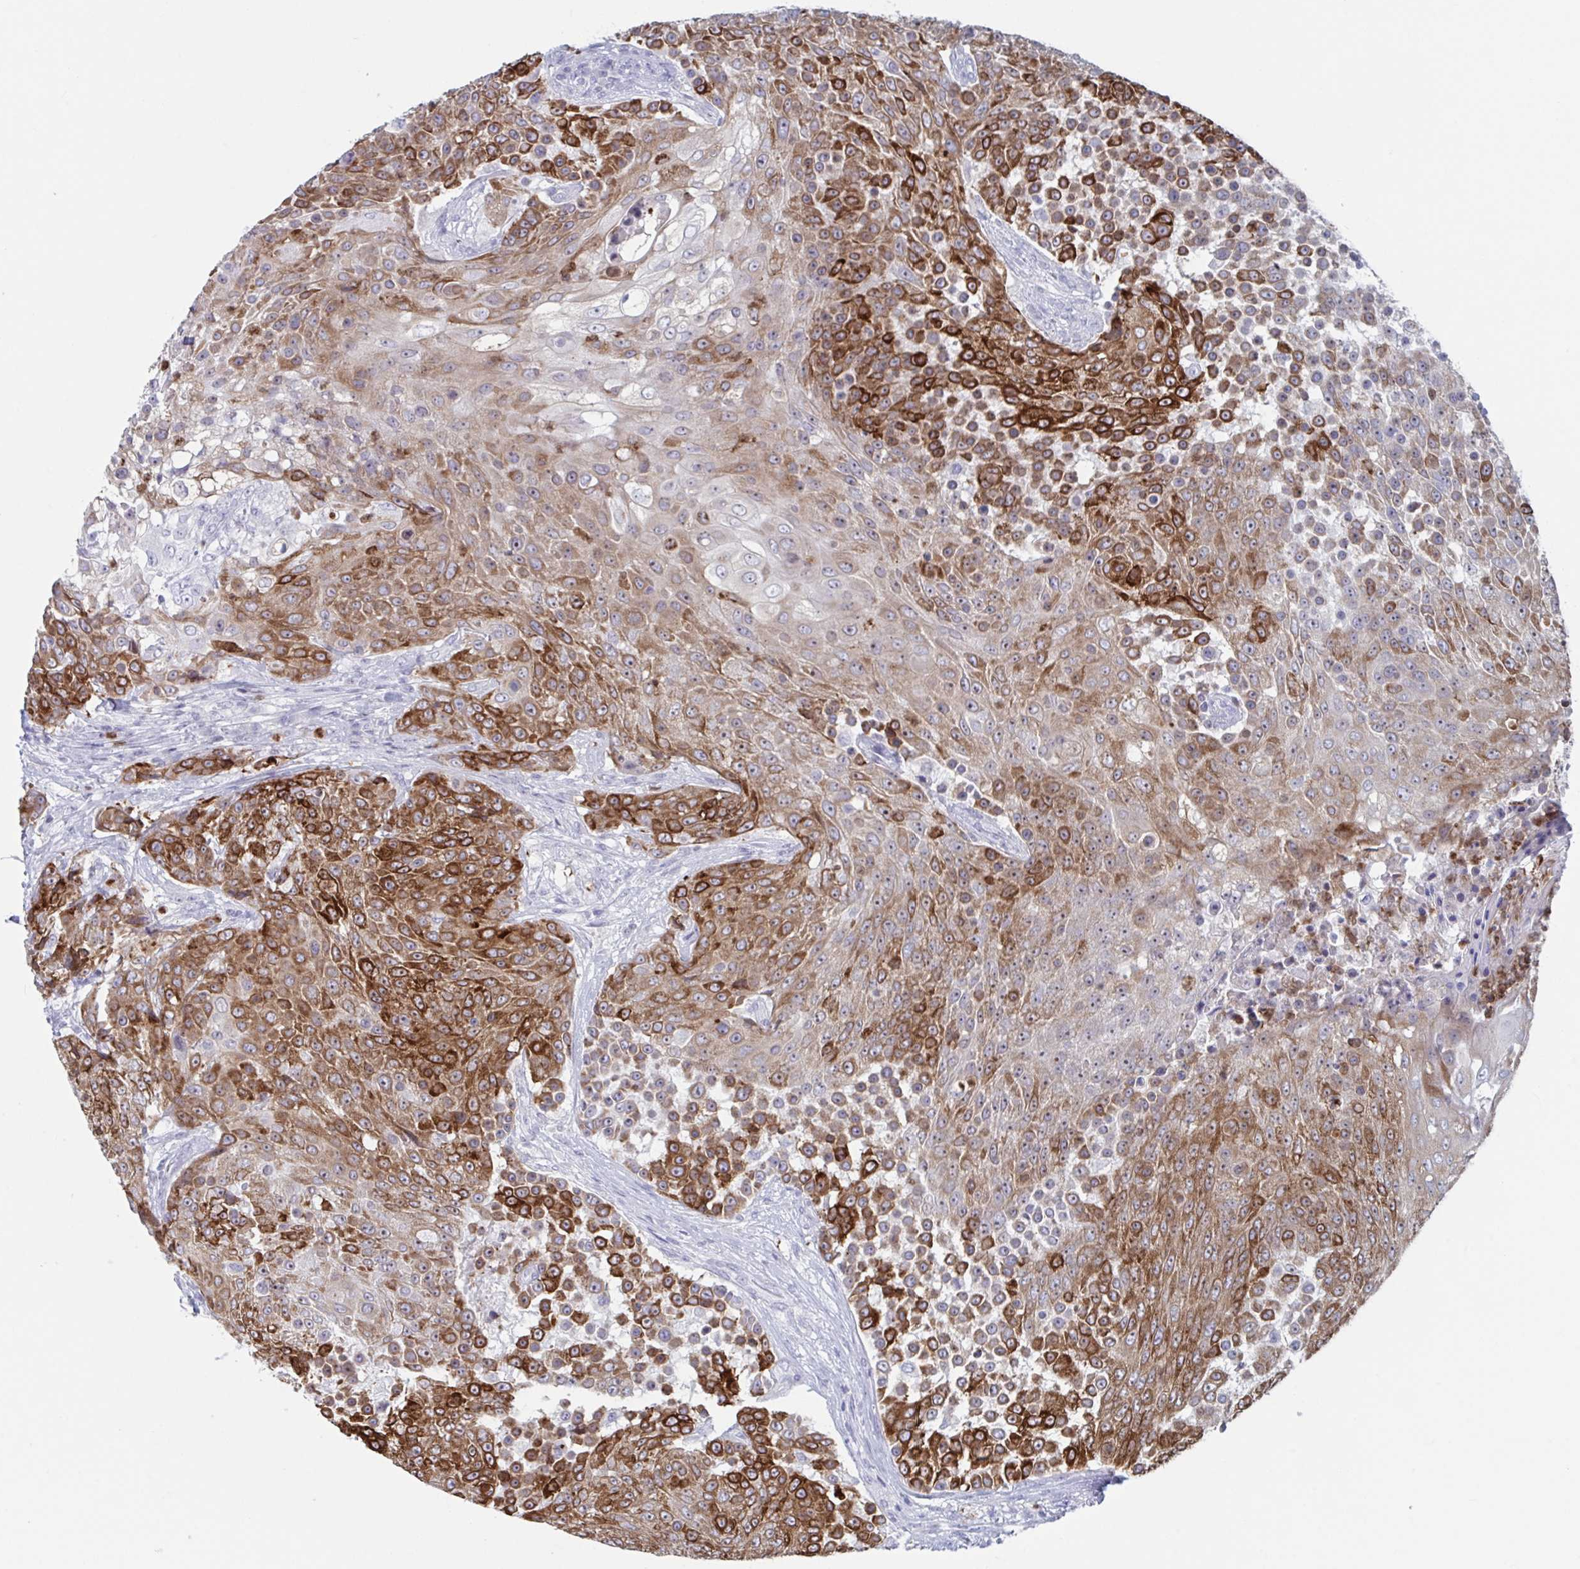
{"staining": {"intensity": "strong", "quantity": ">75%", "location": "cytoplasmic/membranous"}, "tissue": "urothelial cancer", "cell_type": "Tumor cells", "image_type": "cancer", "snomed": [{"axis": "morphology", "description": "Urothelial carcinoma, High grade"}, {"axis": "topography", "description": "Urinary bladder"}], "caption": "Urothelial cancer was stained to show a protein in brown. There is high levels of strong cytoplasmic/membranous positivity in about >75% of tumor cells.", "gene": "CYP4F11", "patient": {"sex": "female", "age": 63}}